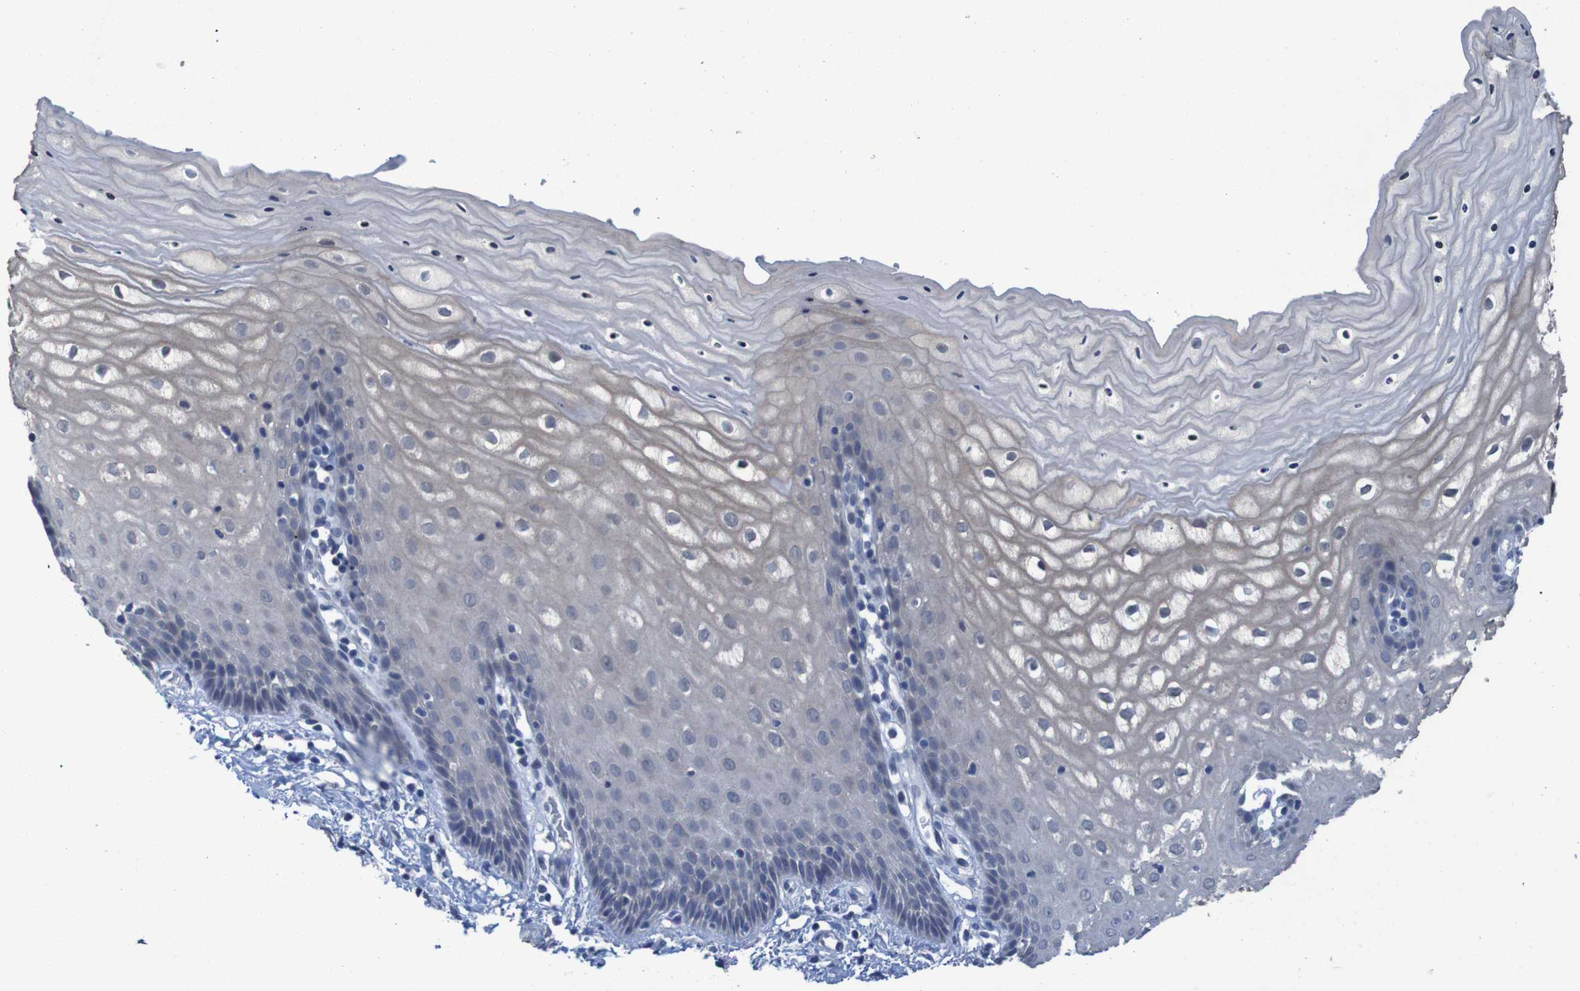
{"staining": {"intensity": "negative", "quantity": "none", "location": "none"}, "tissue": "cervix", "cell_type": "Glandular cells", "image_type": "normal", "snomed": [{"axis": "morphology", "description": "Normal tissue, NOS"}, {"axis": "topography", "description": "Cervix"}], "caption": "IHC of unremarkable cervix reveals no staining in glandular cells.", "gene": "CLDN18", "patient": {"sex": "female", "age": 55}}